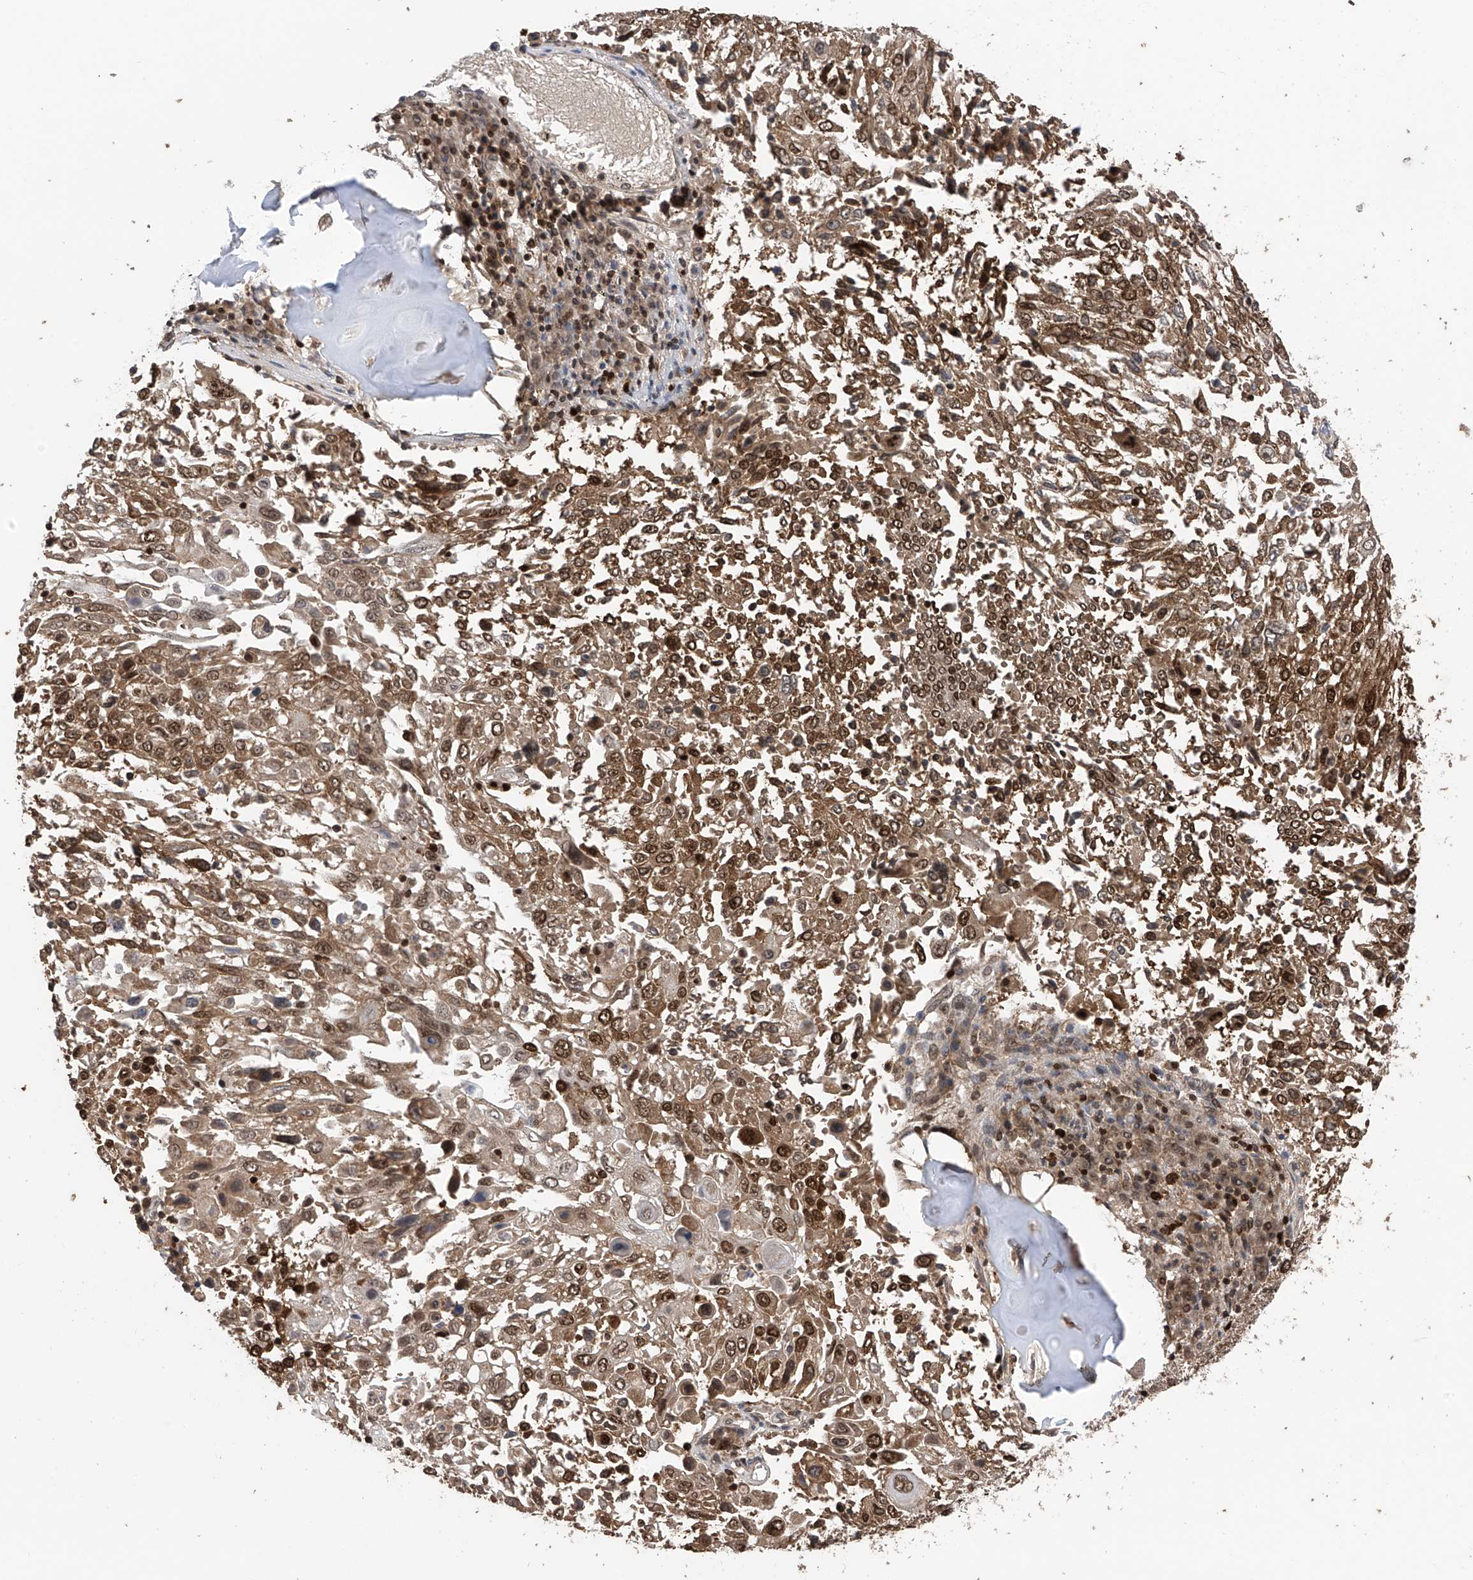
{"staining": {"intensity": "strong", "quantity": ">75%", "location": "cytoplasmic/membranous,nuclear"}, "tissue": "lung cancer", "cell_type": "Tumor cells", "image_type": "cancer", "snomed": [{"axis": "morphology", "description": "Squamous cell carcinoma, NOS"}, {"axis": "topography", "description": "Lung"}], "caption": "A brown stain labels strong cytoplasmic/membranous and nuclear staining of a protein in human squamous cell carcinoma (lung) tumor cells. (Stains: DAB in brown, nuclei in blue, Microscopy: brightfield microscopy at high magnification).", "gene": "DNAJC9", "patient": {"sex": "male", "age": 65}}